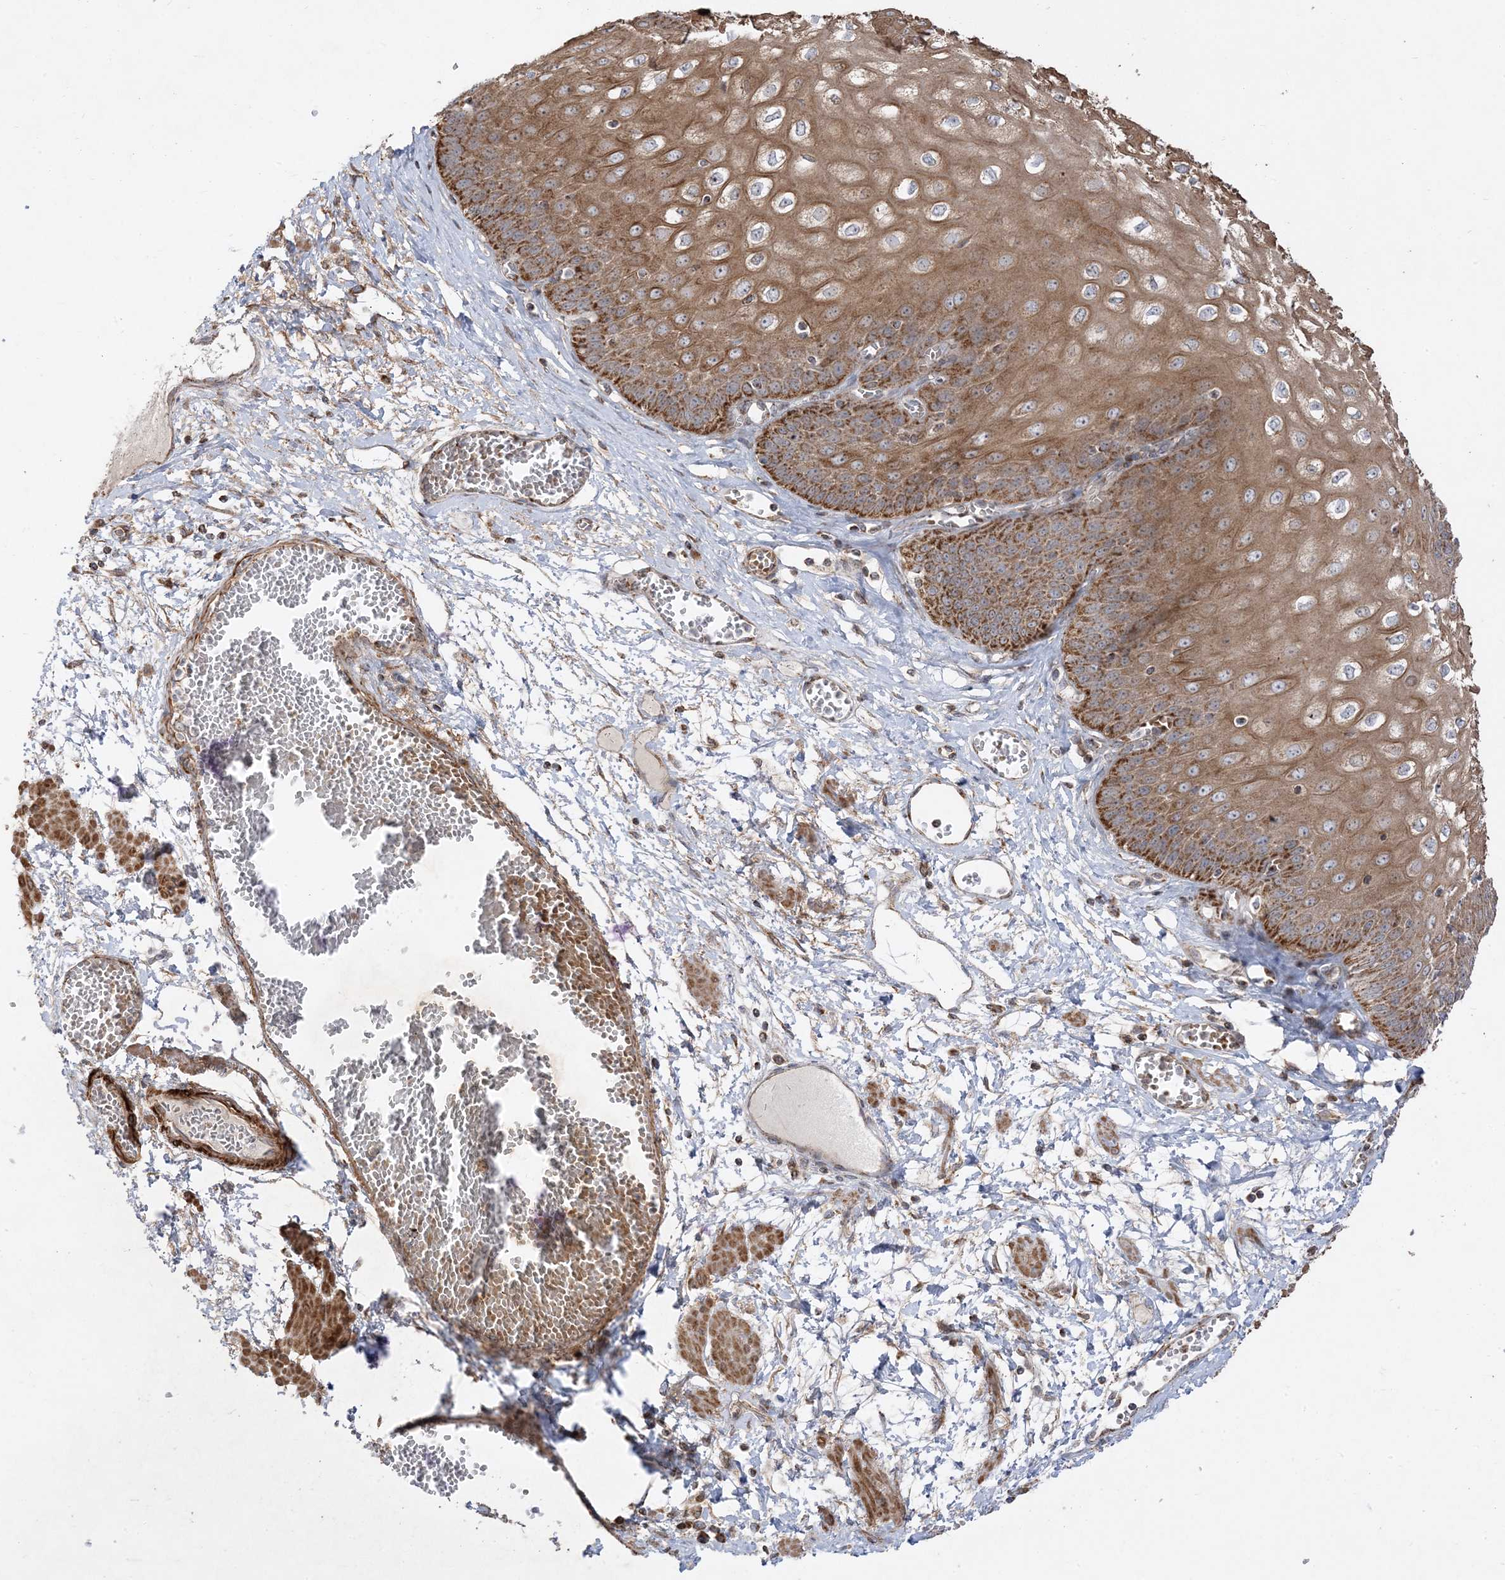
{"staining": {"intensity": "strong", "quantity": ">75%", "location": "cytoplasmic/membranous"}, "tissue": "esophagus", "cell_type": "Squamous epithelial cells", "image_type": "normal", "snomed": [{"axis": "morphology", "description": "Normal tissue, NOS"}, {"axis": "topography", "description": "Esophagus"}], "caption": "IHC (DAB) staining of normal human esophagus shows strong cytoplasmic/membranous protein expression in about >75% of squamous epithelial cells. The protein is stained brown, and the nuclei are stained in blue (DAB (3,3'-diaminobenzidine) IHC with brightfield microscopy, high magnification).", "gene": "AARS2", "patient": {"sex": "male", "age": 60}}